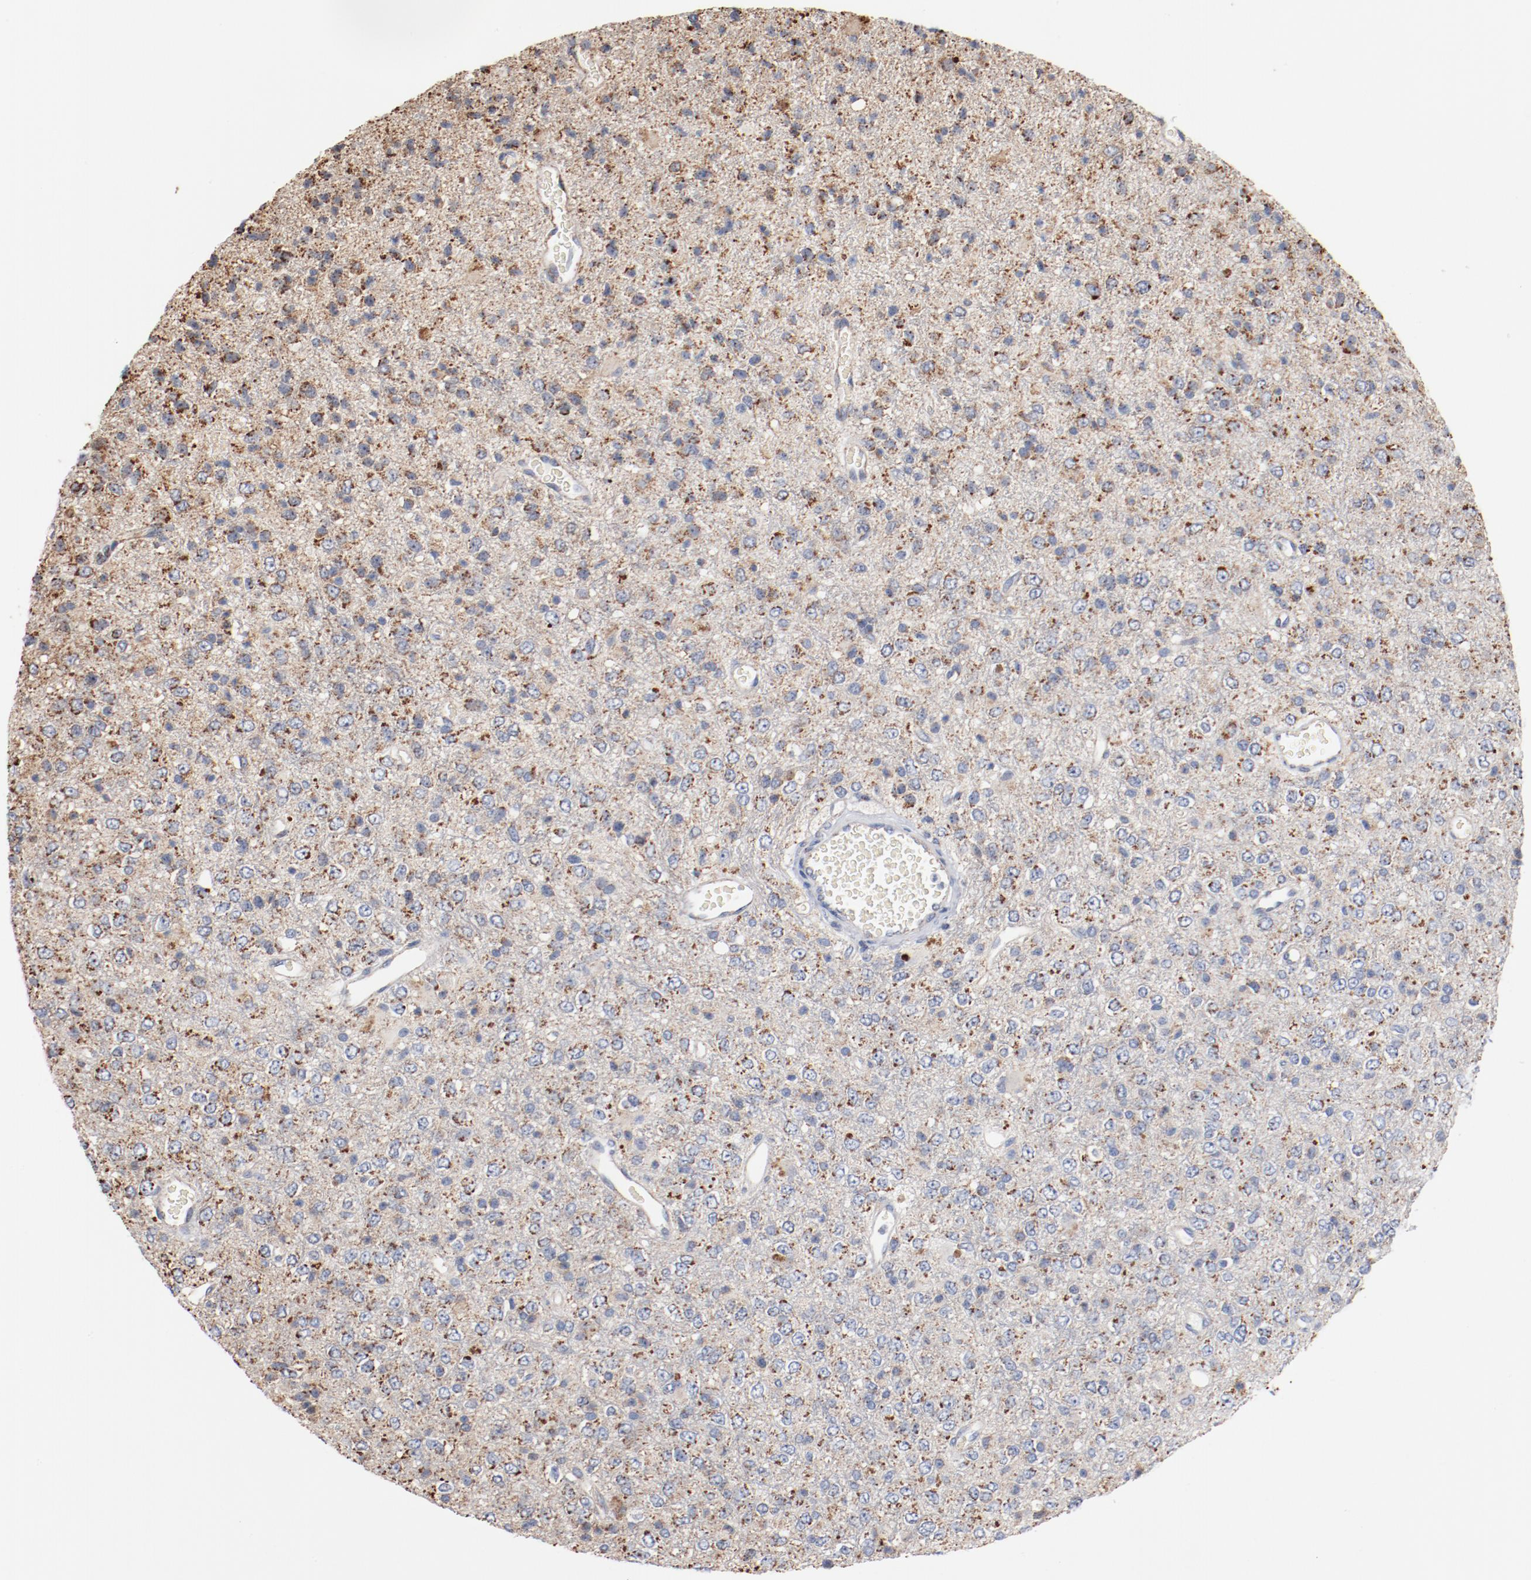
{"staining": {"intensity": "weak", "quantity": "25%-75%", "location": "cytoplasmic/membranous"}, "tissue": "glioma", "cell_type": "Tumor cells", "image_type": "cancer", "snomed": [{"axis": "morphology", "description": "Glioma, malignant, High grade"}, {"axis": "topography", "description": "pancreas cauda"}], "caption": "Immunohistochemical staining of human glioma demonstrates weak cytoplasmic/membranous protein expression in about 25%-75% of tumor cells.", "gene": "NDUFS4", "patient": {"sex": "male", "age": 60}}